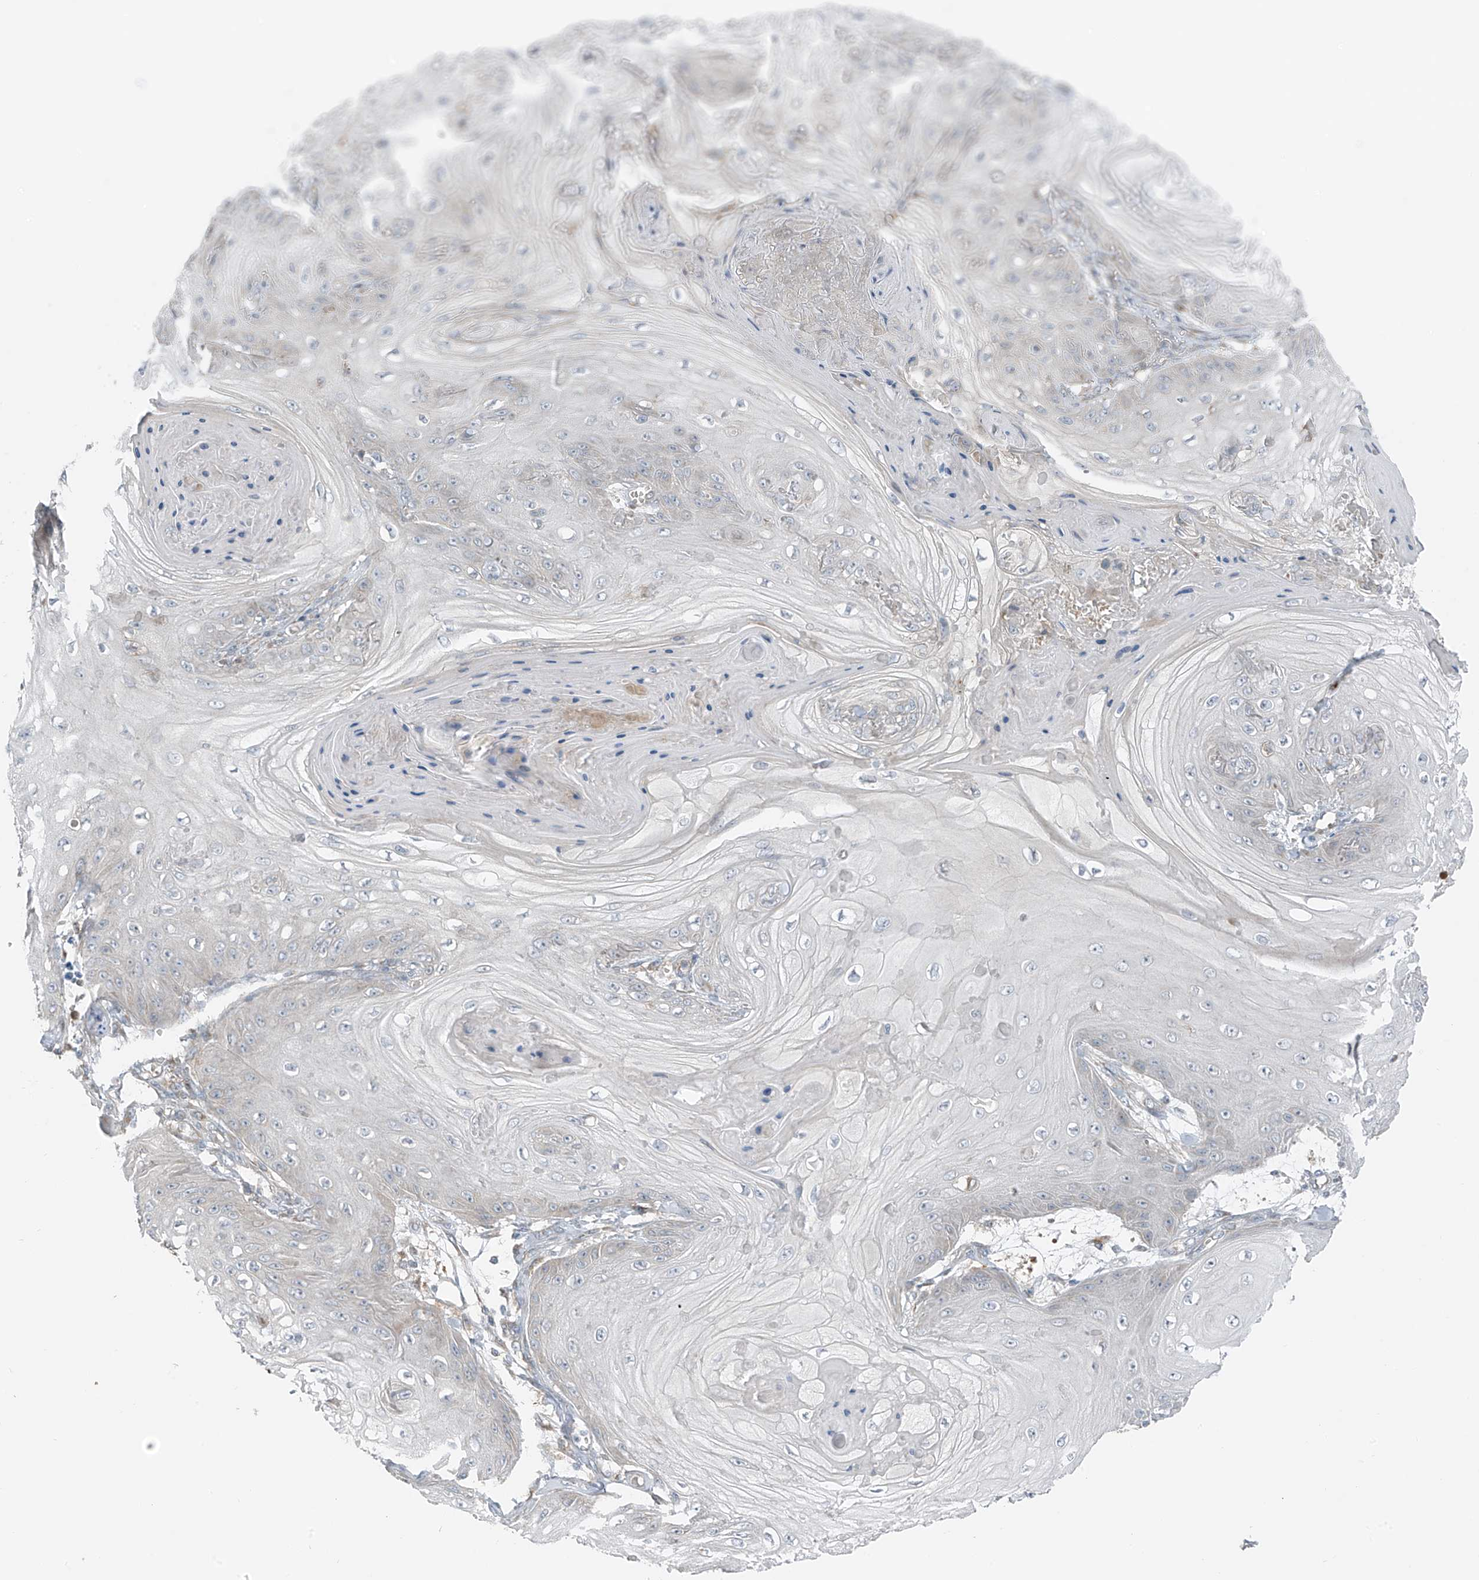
{"staining": {"intensity": "negative", "quantity": "none", "location": "none"}, "tissue": "skin cancer", "cell_type": "Tumor cells", "image_type": "cancer", "snomed": [{"axis": "morphology", "description": "Squamous cell carcinoma, NOS"}, {"axis": "topography", "description": "Skin"}], "caption": "This is an IHC histopathology image of skin squamous cell carcinoma. There is no staining in tumor cells.", "gene": "SLC12A6", "patient": {"sex": "male", "age": 74}}